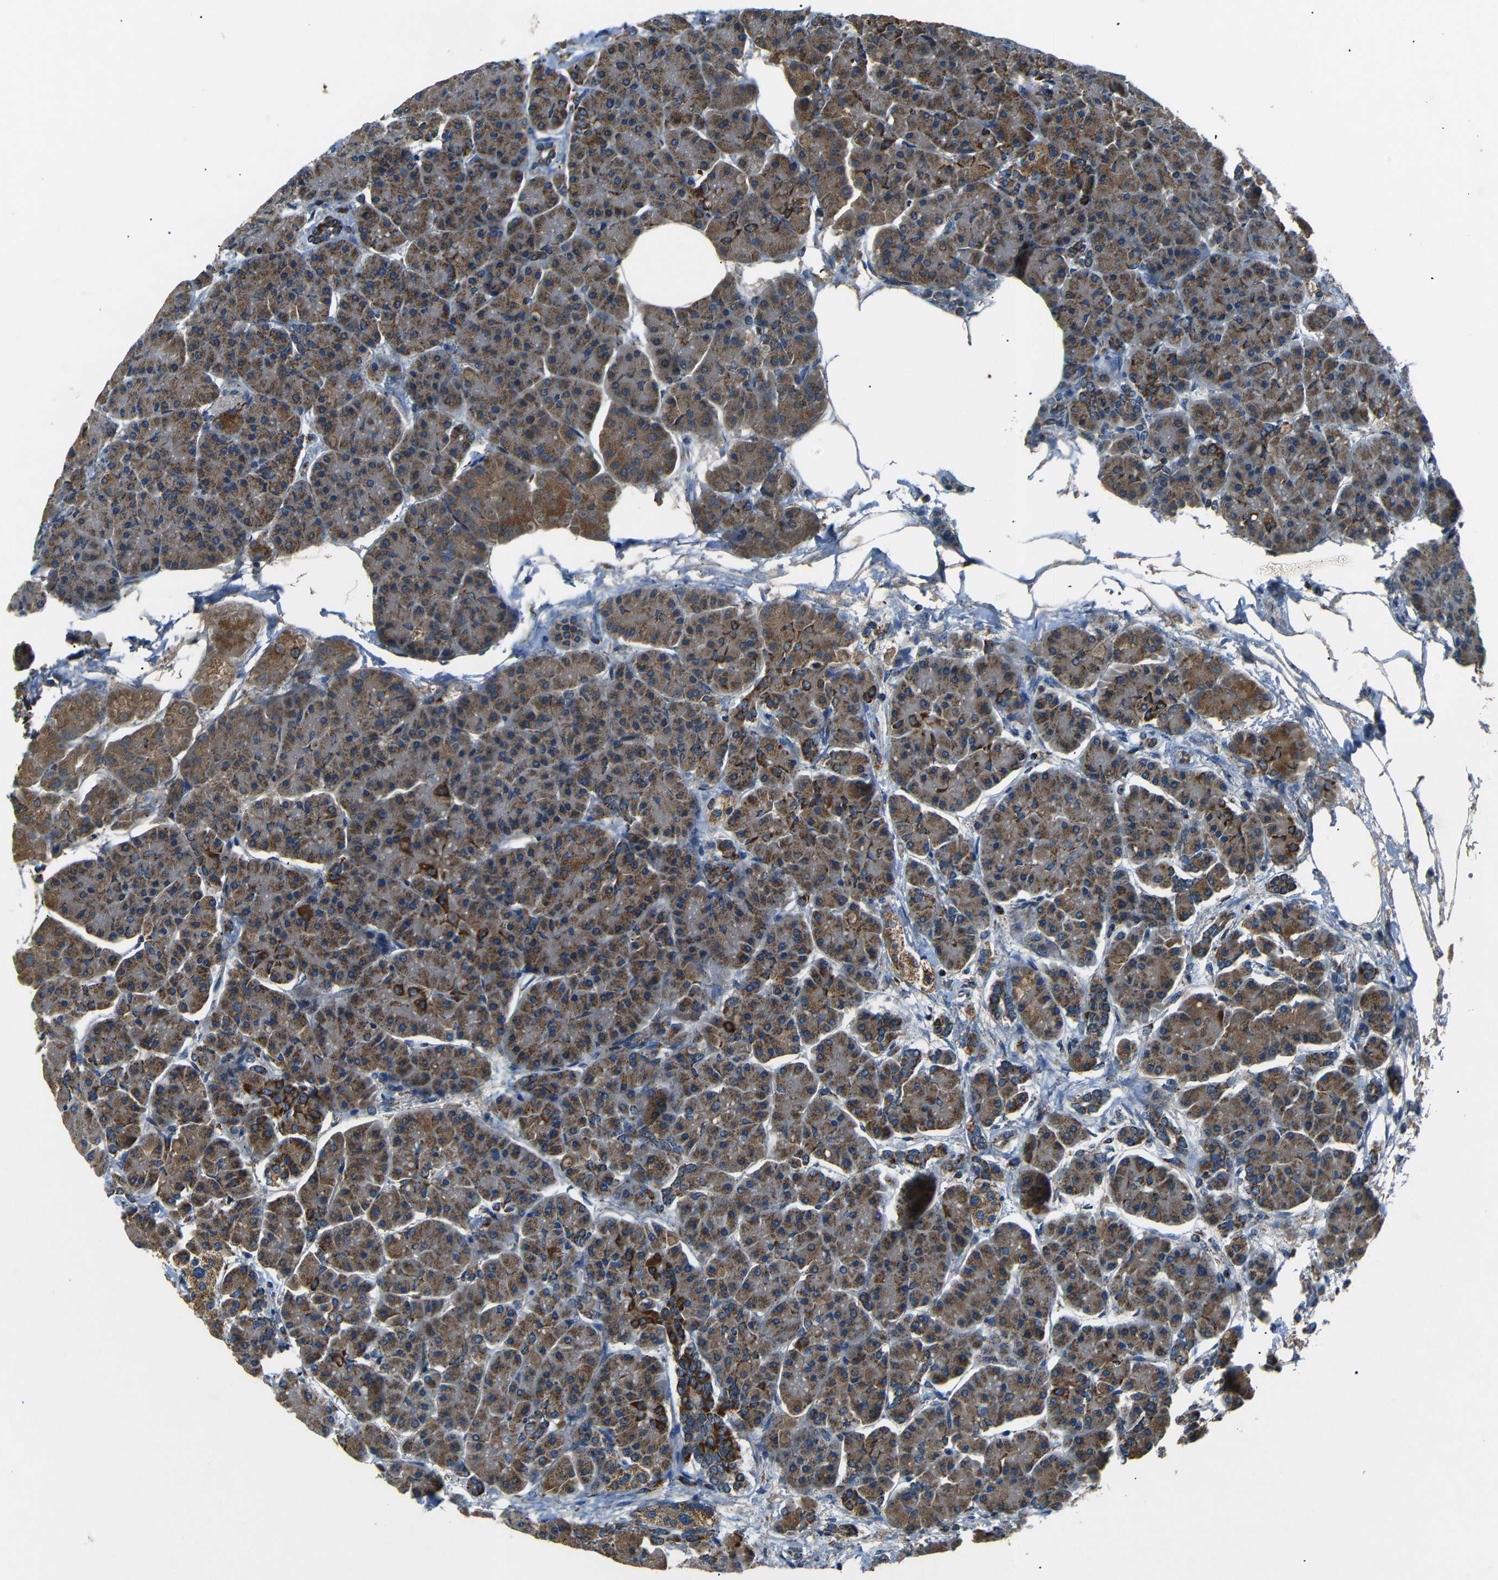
{"staining": {"intensity": "moderate", "quantity": ">75%", "location": "cytoplasmic/membranous"}, "tissue": "pancreas", "cell_type": "Exocrine glandular cells", "image_type": "normal", "snomed": [{"axis": "morphology", "description": "Normal tissue, NOS"}, {"axis": "topography", "description": "Pancreas"}], "caption": "Immunohistochemistry of normal pancreas demonstrates medium levels of moderate cytoplasmic/membranous positivity in approximately >75% of exocrine glandular cells. (brown staining indicates protein expression, while blue staining denotes nuclei).", "gene": "NETO2", "patient": {"sex": "female", "age": 70}}